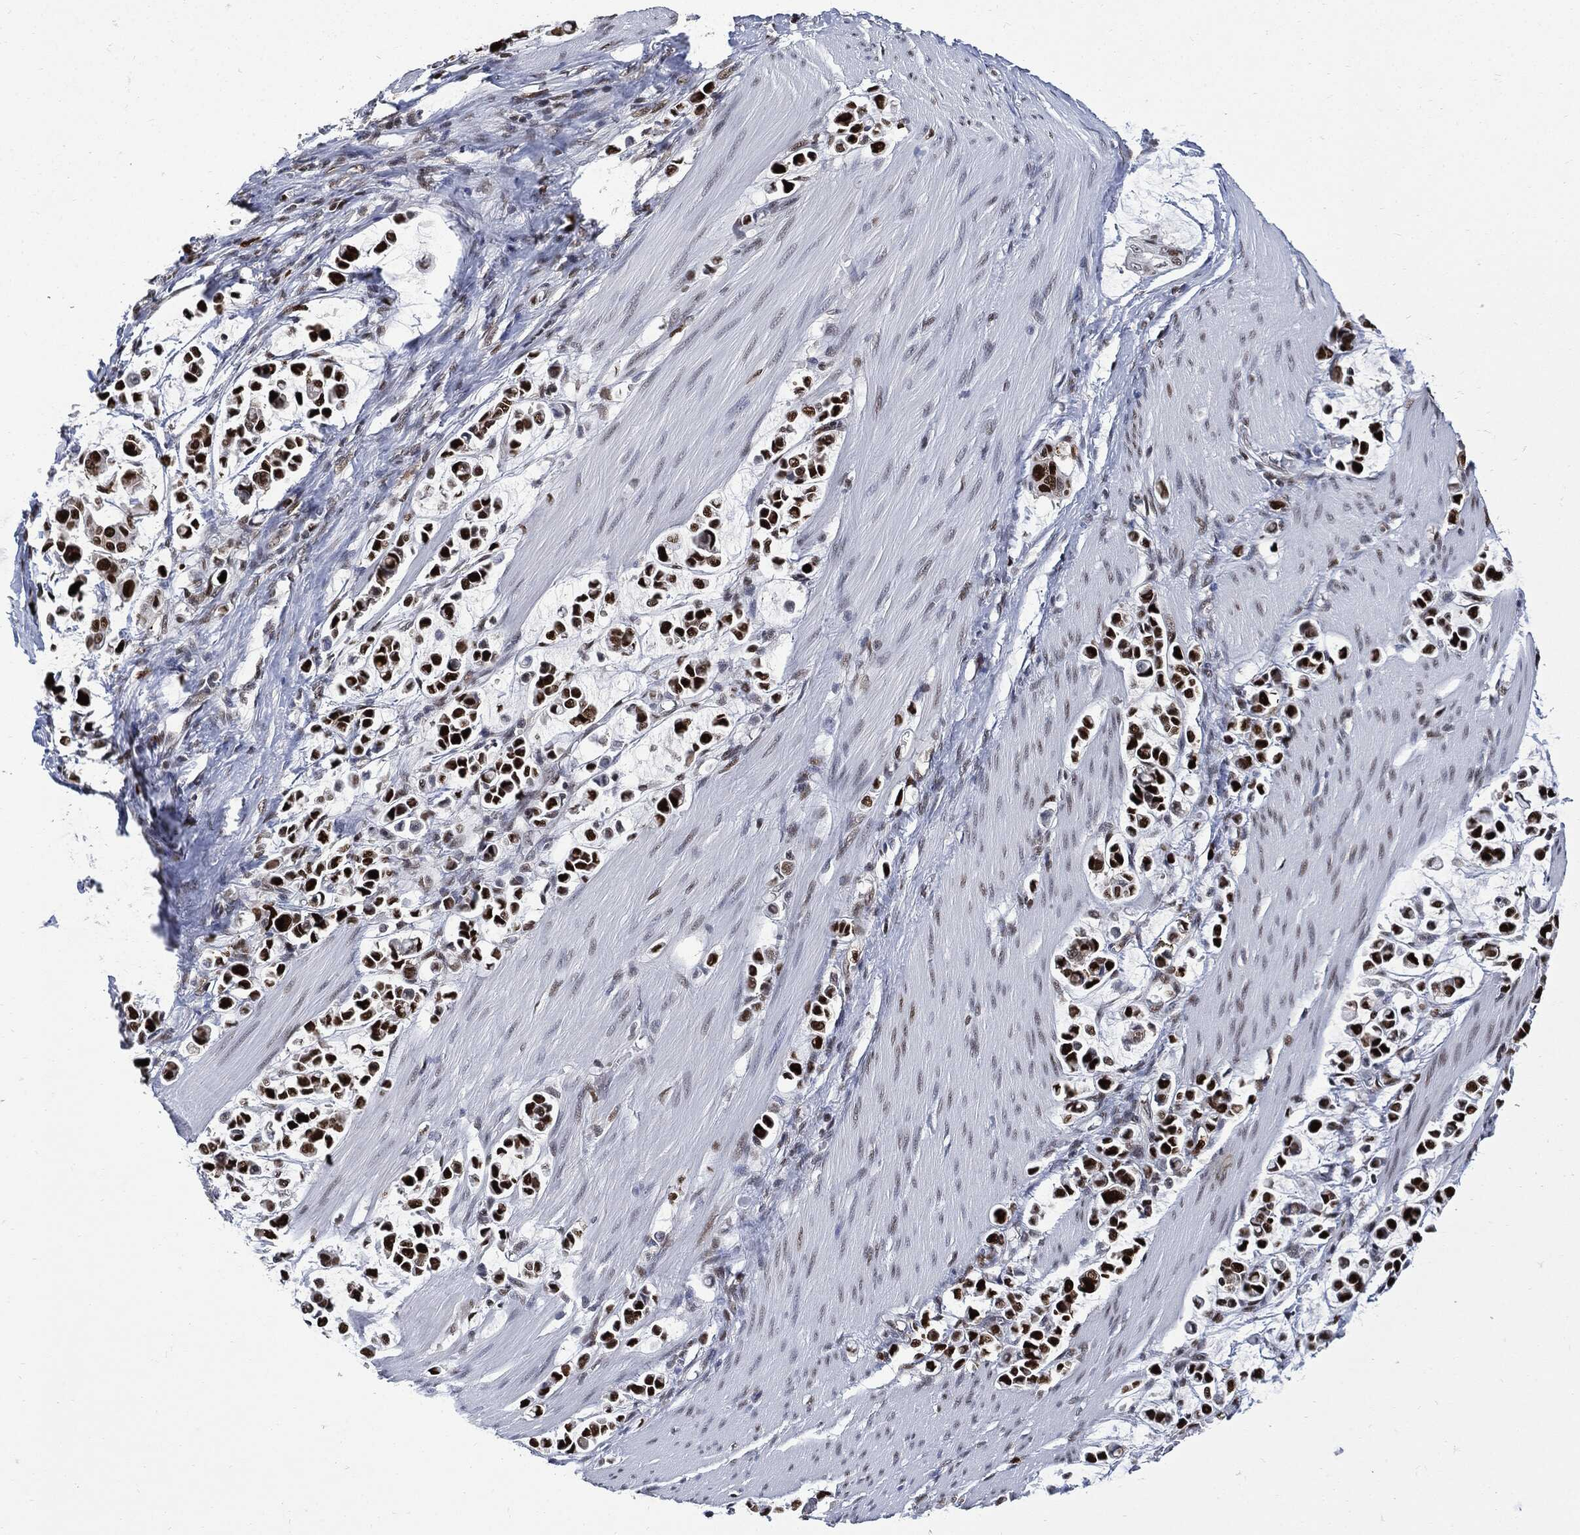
{"staining": {"intensity": "strong", "quantity": ">75%", "location": "nuclear"}, "tissue": "stomach cancer", "cell_type": "Tumor cells", "image_type": "cancer", "snomed": [{"axis": "morphology", "description": "Adenocarcinoma, NOS"}, {"axis": "topography", "description": "Stomach"}], "caption": "IHC (DAB (3,3'-diaminobenzidine)) staining of stomach cancer shows strong nuclear protein expression in about >75% of tumor cells.", "gene": "PCNA", "patient": {"sex": "male", "age": 82}}